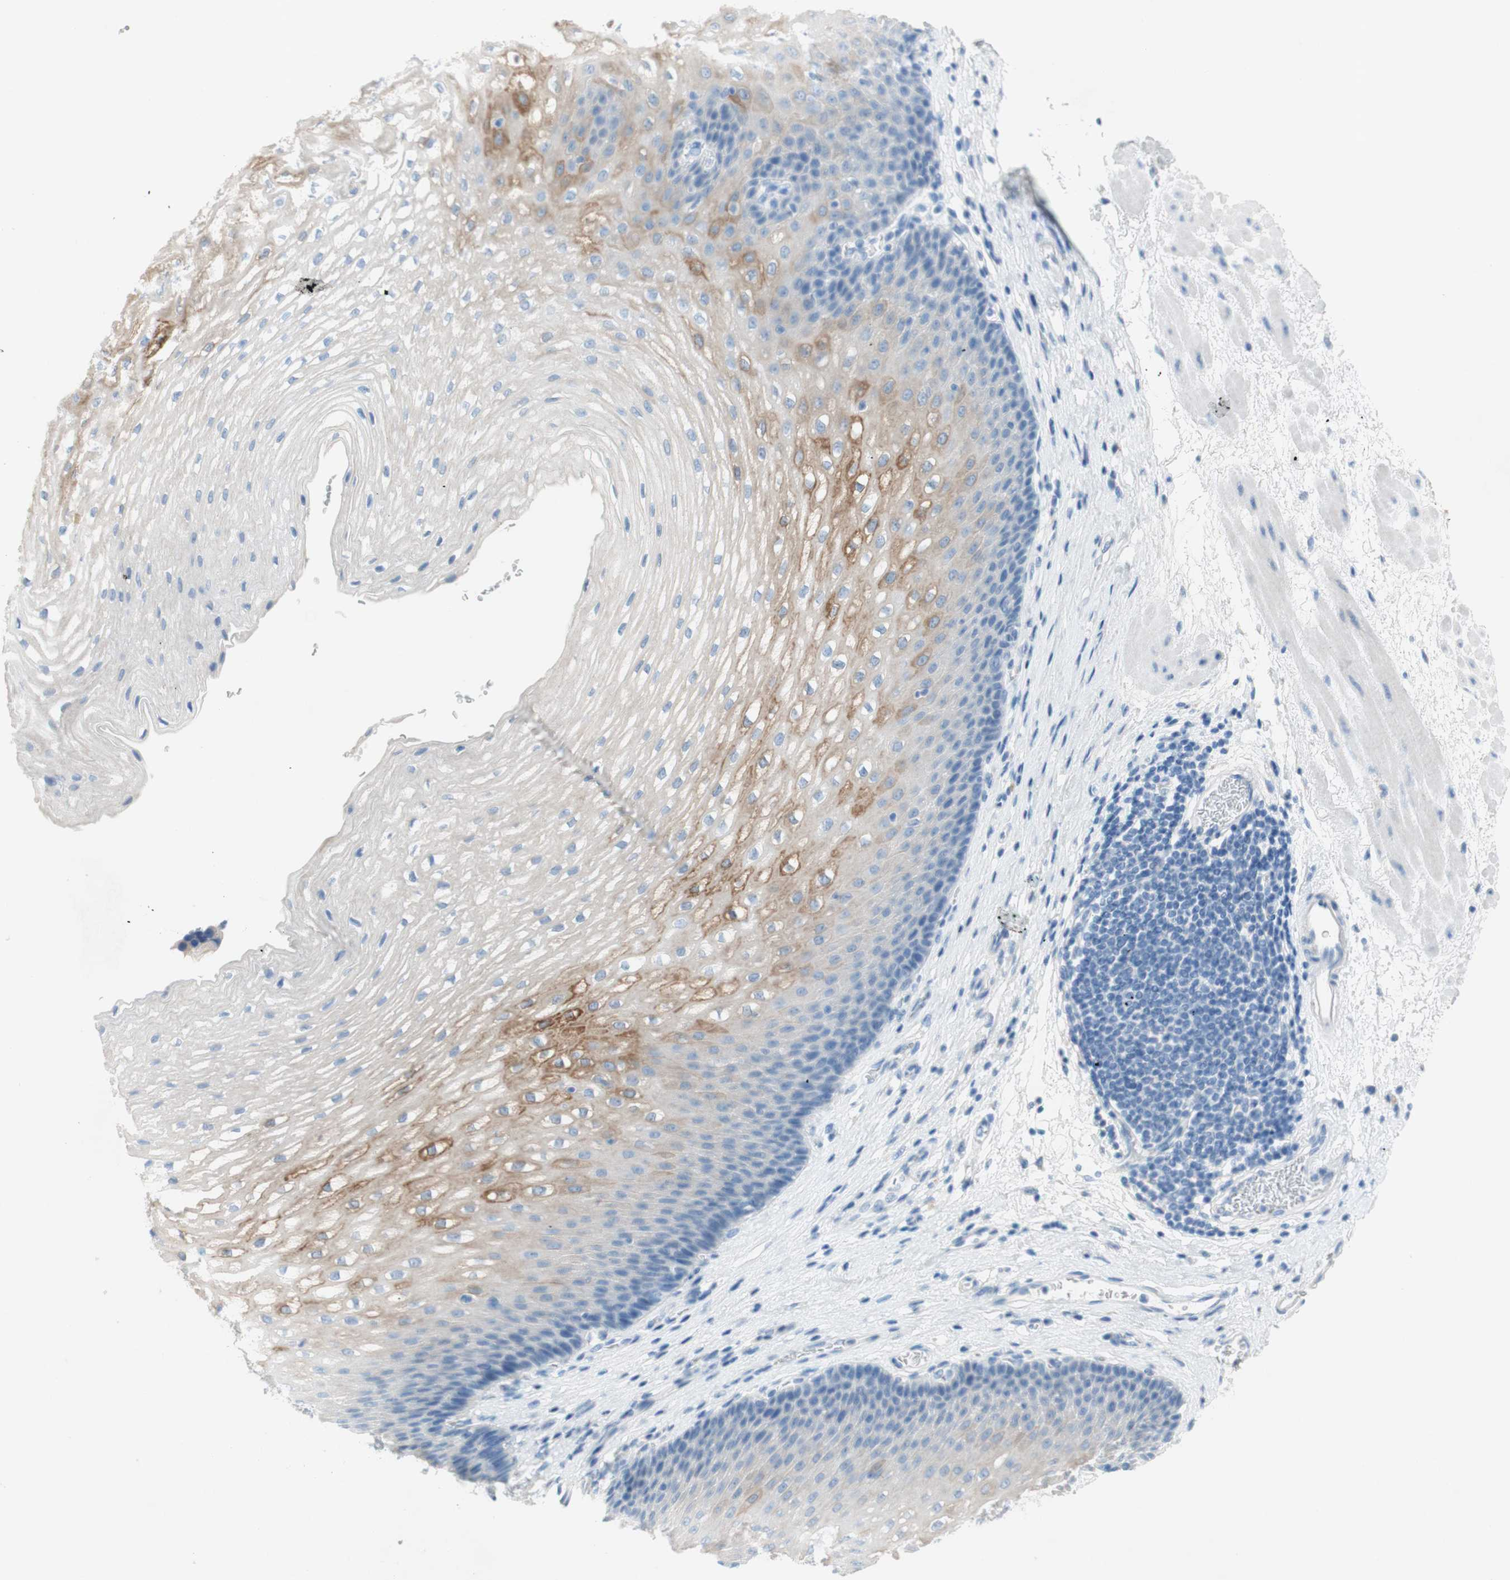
{"staining": {"intensity": "weak", "quantity": "25%-75%", "location": "cytoplasmic/membranous"}, "tissue": "esophagus", "cell_type": "Squamous epithelial cells", "image_type": "normal", "snomed": [{"axis": "morphology", "description": "Normal tissue, NOS"}, {"axis": "topography", "description": "Esophagus"}], "caption": "Esophagus stained with IHC demonstrates weak cytoplasmic/membranous positivity in approximately 25%-75% of squamous epithelial cells.", "gene": "POLR2J3", "patient": {"sex": "male", "age": 48}}